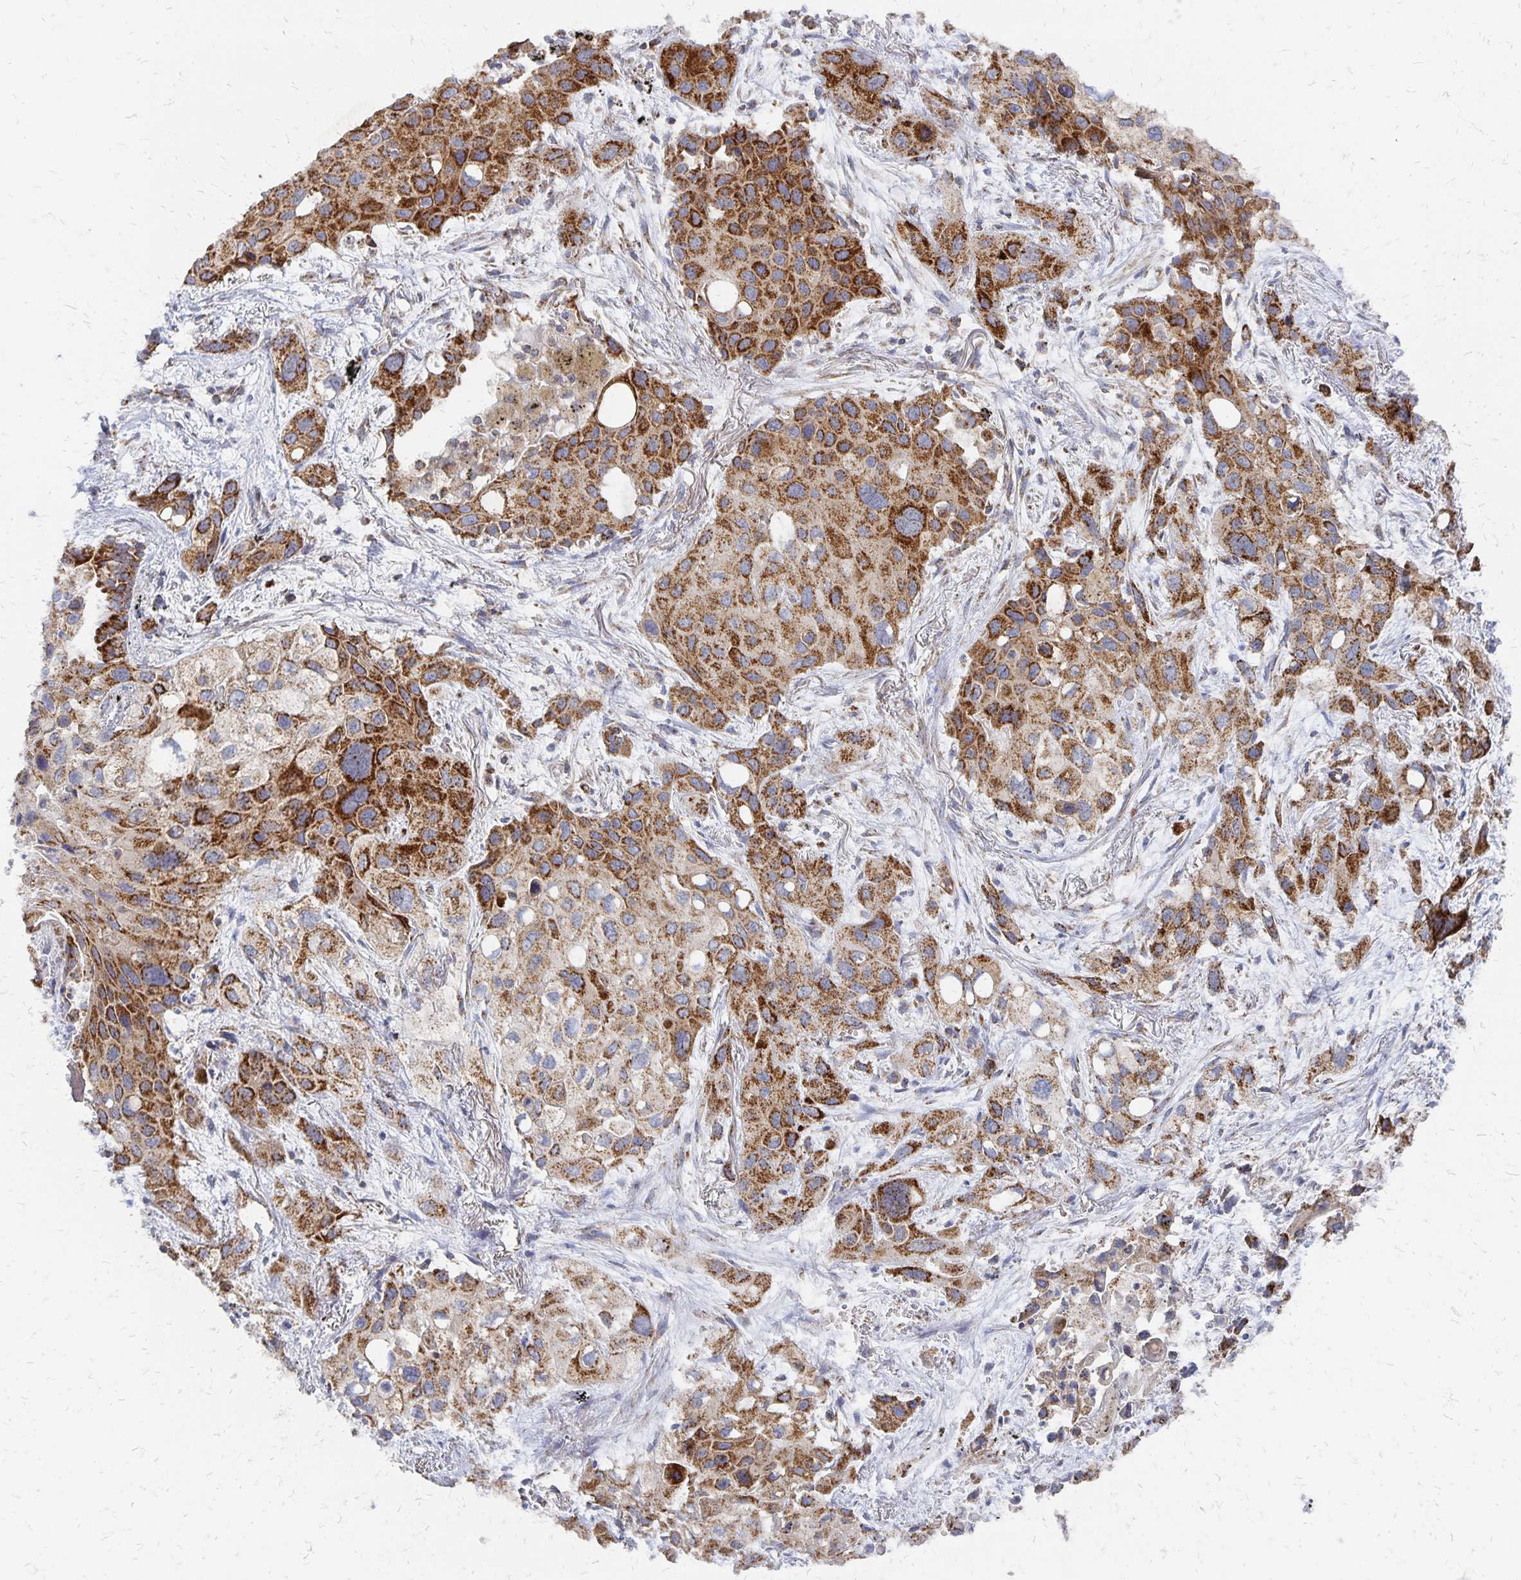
{"staining": {"intensity": "strong", "quantity": ">75%", "location": "cytoplasmic/membranous"}, "tissue": "lung cancer", "cell_type": "Tumor cells", "image_type": "cancer", "snomed": [{"axis": "morphology", "description": "Squamous cell carcinoma, NOS"}, {"axis": "morphology", "description": "Squamous cell carcinoma, metastatic, NOS"}, {"axis": "topography", "description": "Lung"}], "caption": "Tumor cells demonstrate strong cytoplasmic/membranous positivity in about >75% of cells in lung cancer. Nuclei are stained in blue.", "gene": "STOML2", "patient": {"sex": "male", "age": 59}}